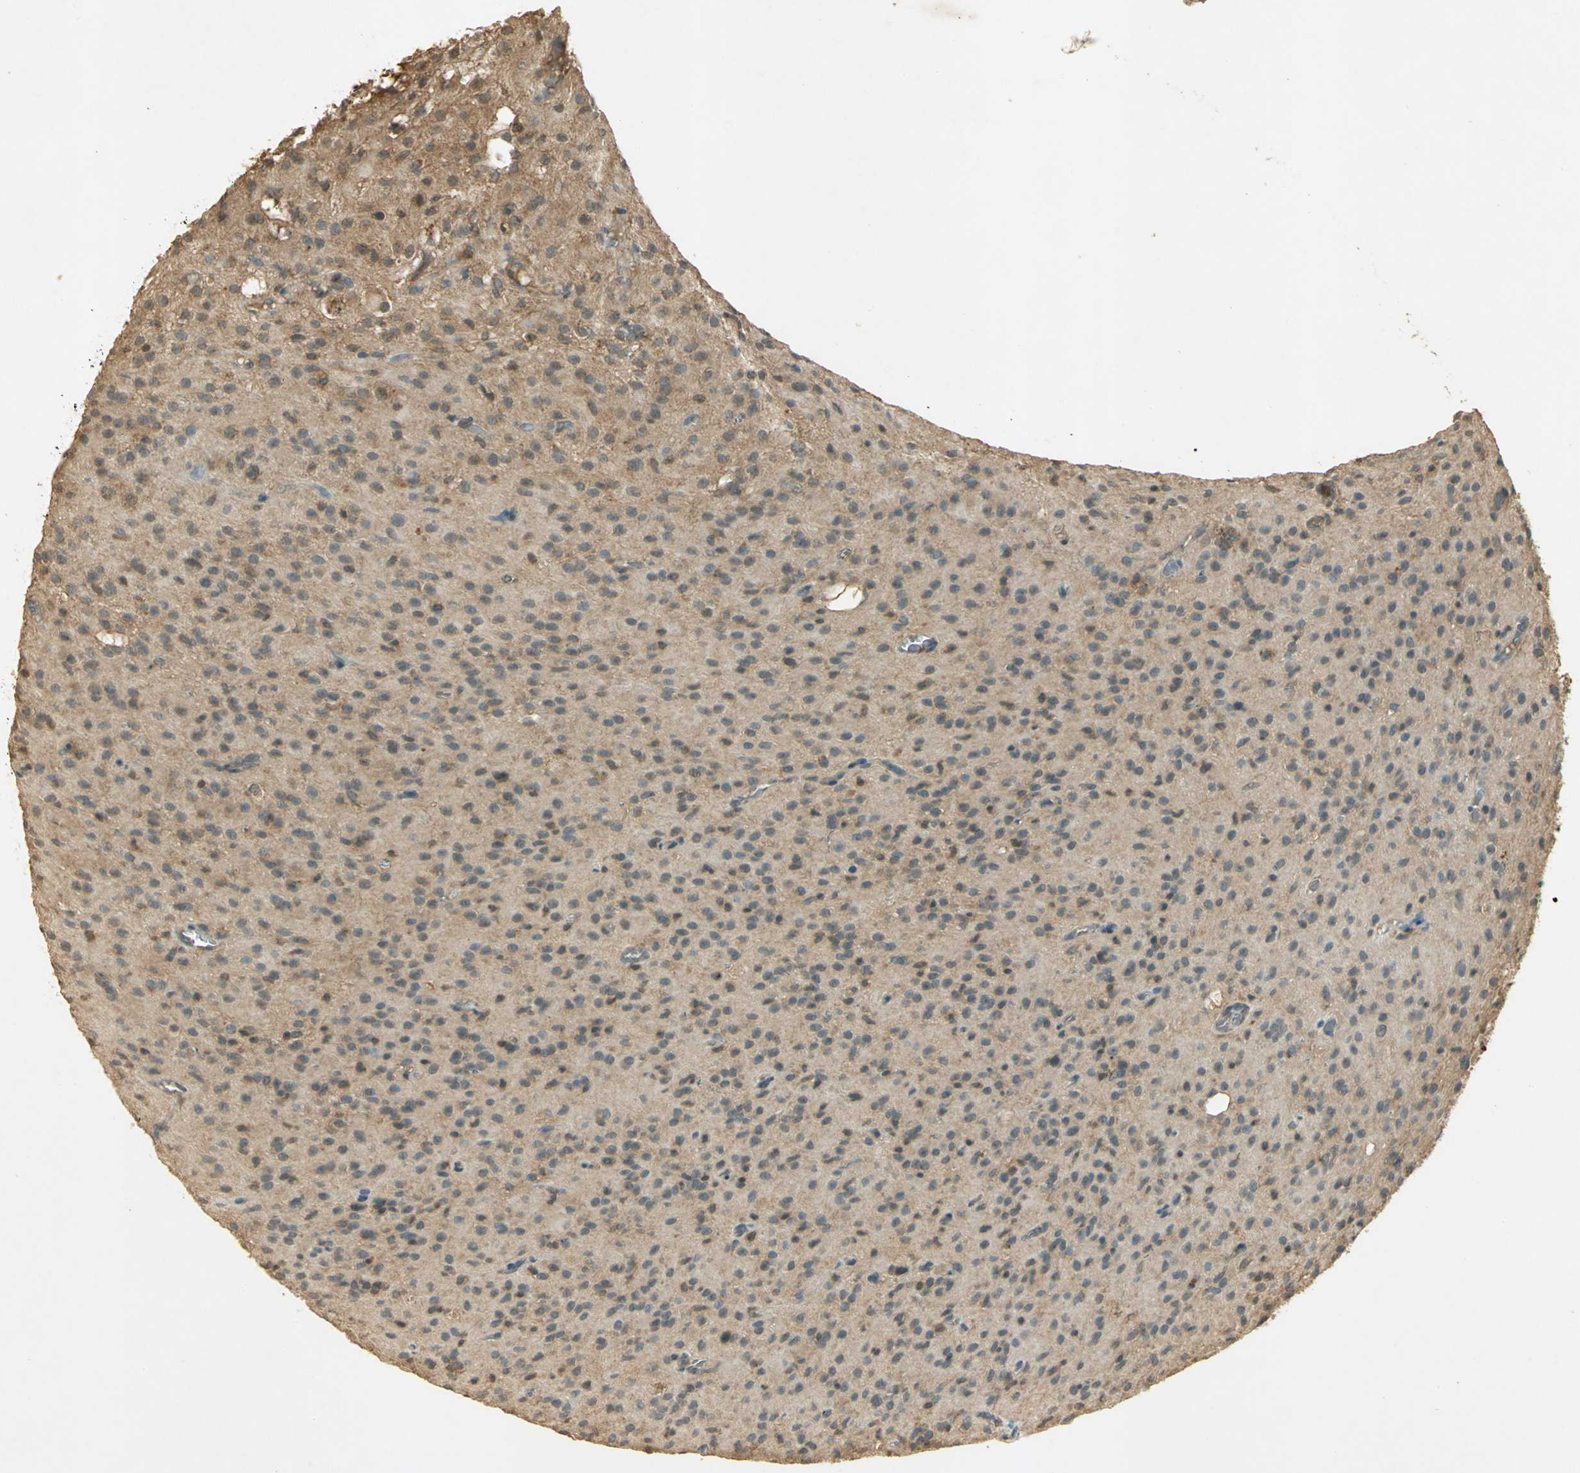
{"staining": {"intensity": "weak", "quantity": "25%-75%", "location": "cytoplasmic/membranous"}, "tissue": "glioma", "cell_type": "Tumor cells", "image_type": "cancer", "snomed": [{"axis": "morphology", "description": "Glioma, malignant, High grade"}, {"axis": "topography", "description": "Brain"}], "caption": "Brown immunohistochemical staining in malignant glioma (high-grade) displays weak cytoplasmic/membranous positivity in approximately 25%-75% of tumor cells. (DAB (3,3'-diaminobenzidine) IHC with brightfield microscopy, high magnification).", "gene": "KEAP1", "patient": {"sex": "female", "age": 59}}